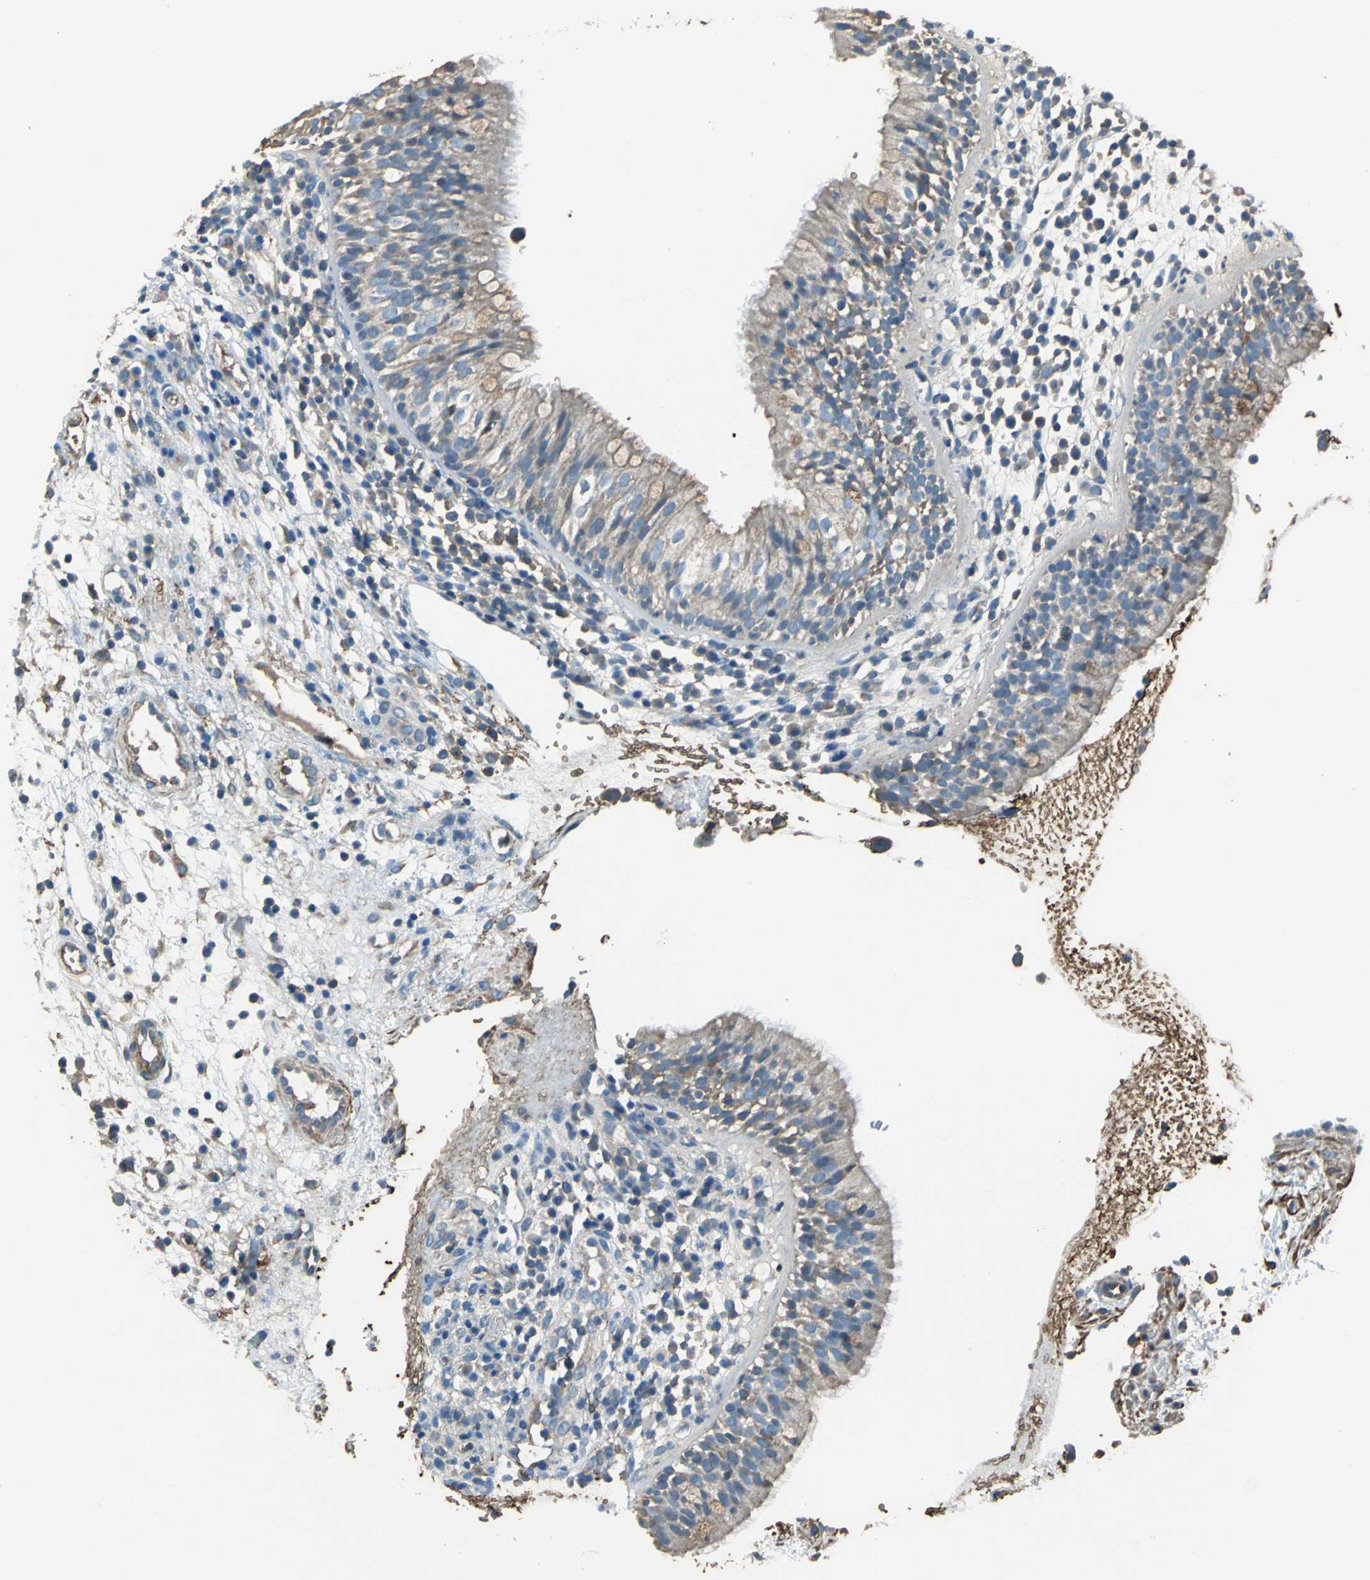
{"staining": {"intensity": "moderate", "quantity": ">75%", "location": "cytoplasmic/membranous"}, "tissue": "nasopharynx", "cell_type": "Respiratory epithelial cells", "image_type": "normal", "snomed": [{"axis": "morphology", "description": "Normal tissue, NOS"}, {"axis": "morphology", "description": "Inflammation, NOS"}, {"axis": "morphology", "description": "Malignant melanoma, Metastatic site"}, {"axis": "topography", "description": "Nasopharynx"}], "caption": "Brown immunohistochemical staining in unremarkable nasopharynx shows moderate cytoplasmic/membranous staining in approximately >75% of respiratory epithelial cells.", "gene": "PARVA", "patient": {"sex": "female", "age": 55}}